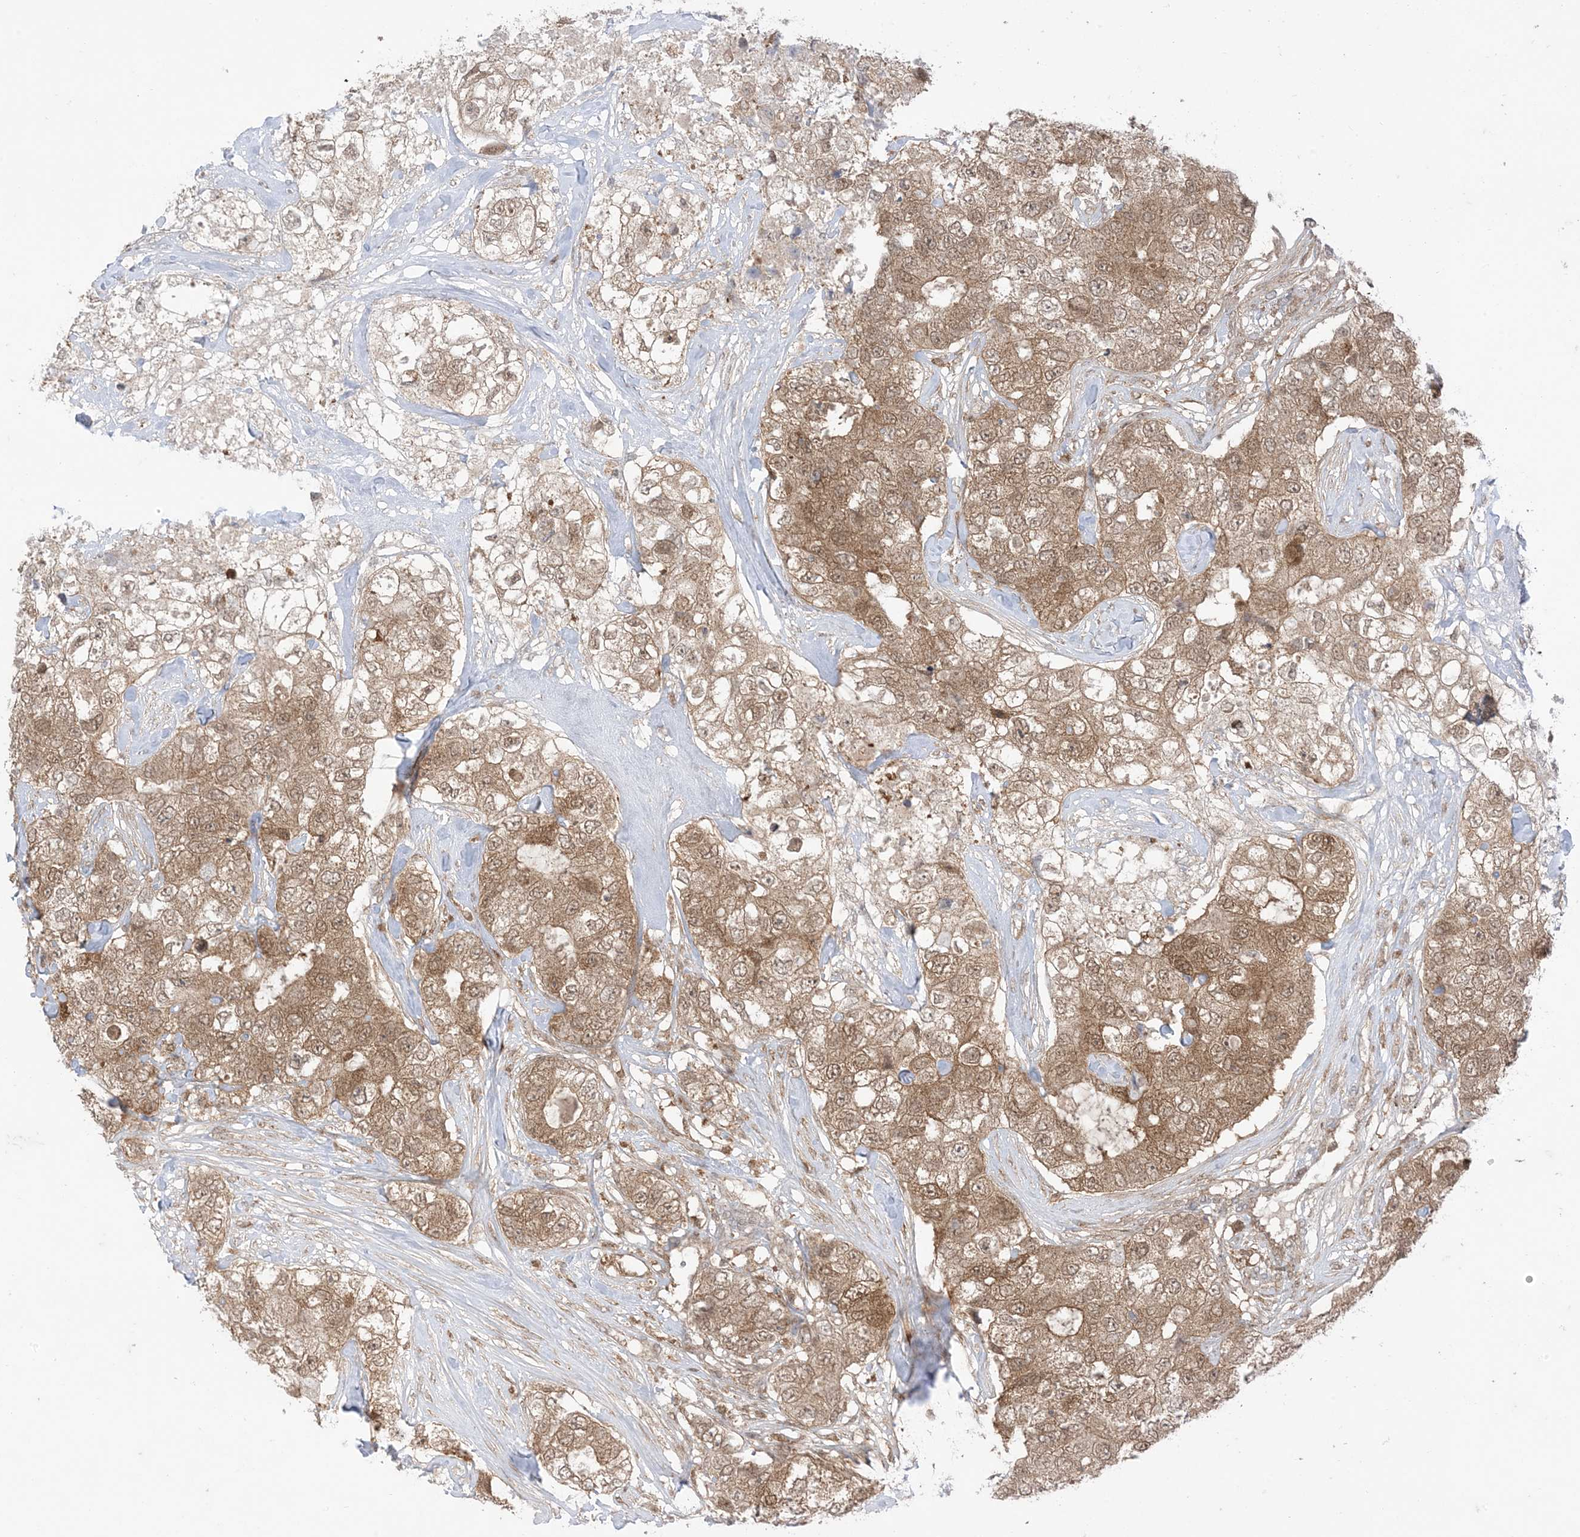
{"staining": {"intensity": "moderate", "quantity": ">75%", "location": "cytoplasmic/membranous"}, "tissue": "breast cancer", "cell_type": "Tumor cells", "image_type": "cancer", "snomed": [{"axis": "morphology", "description": "Duct carcinoma"}, {"axis": "topography", "description": "Breast"}], "caption": "A high-resolution micrograph shows IHC staining of breast invasive ductal carcinoma, which shows moderate cytoplasmic/membranous positivity in approximately >75% of tumor cells.", "gene": "PTPA", "patient": {"sex": "female", "age": 62}}